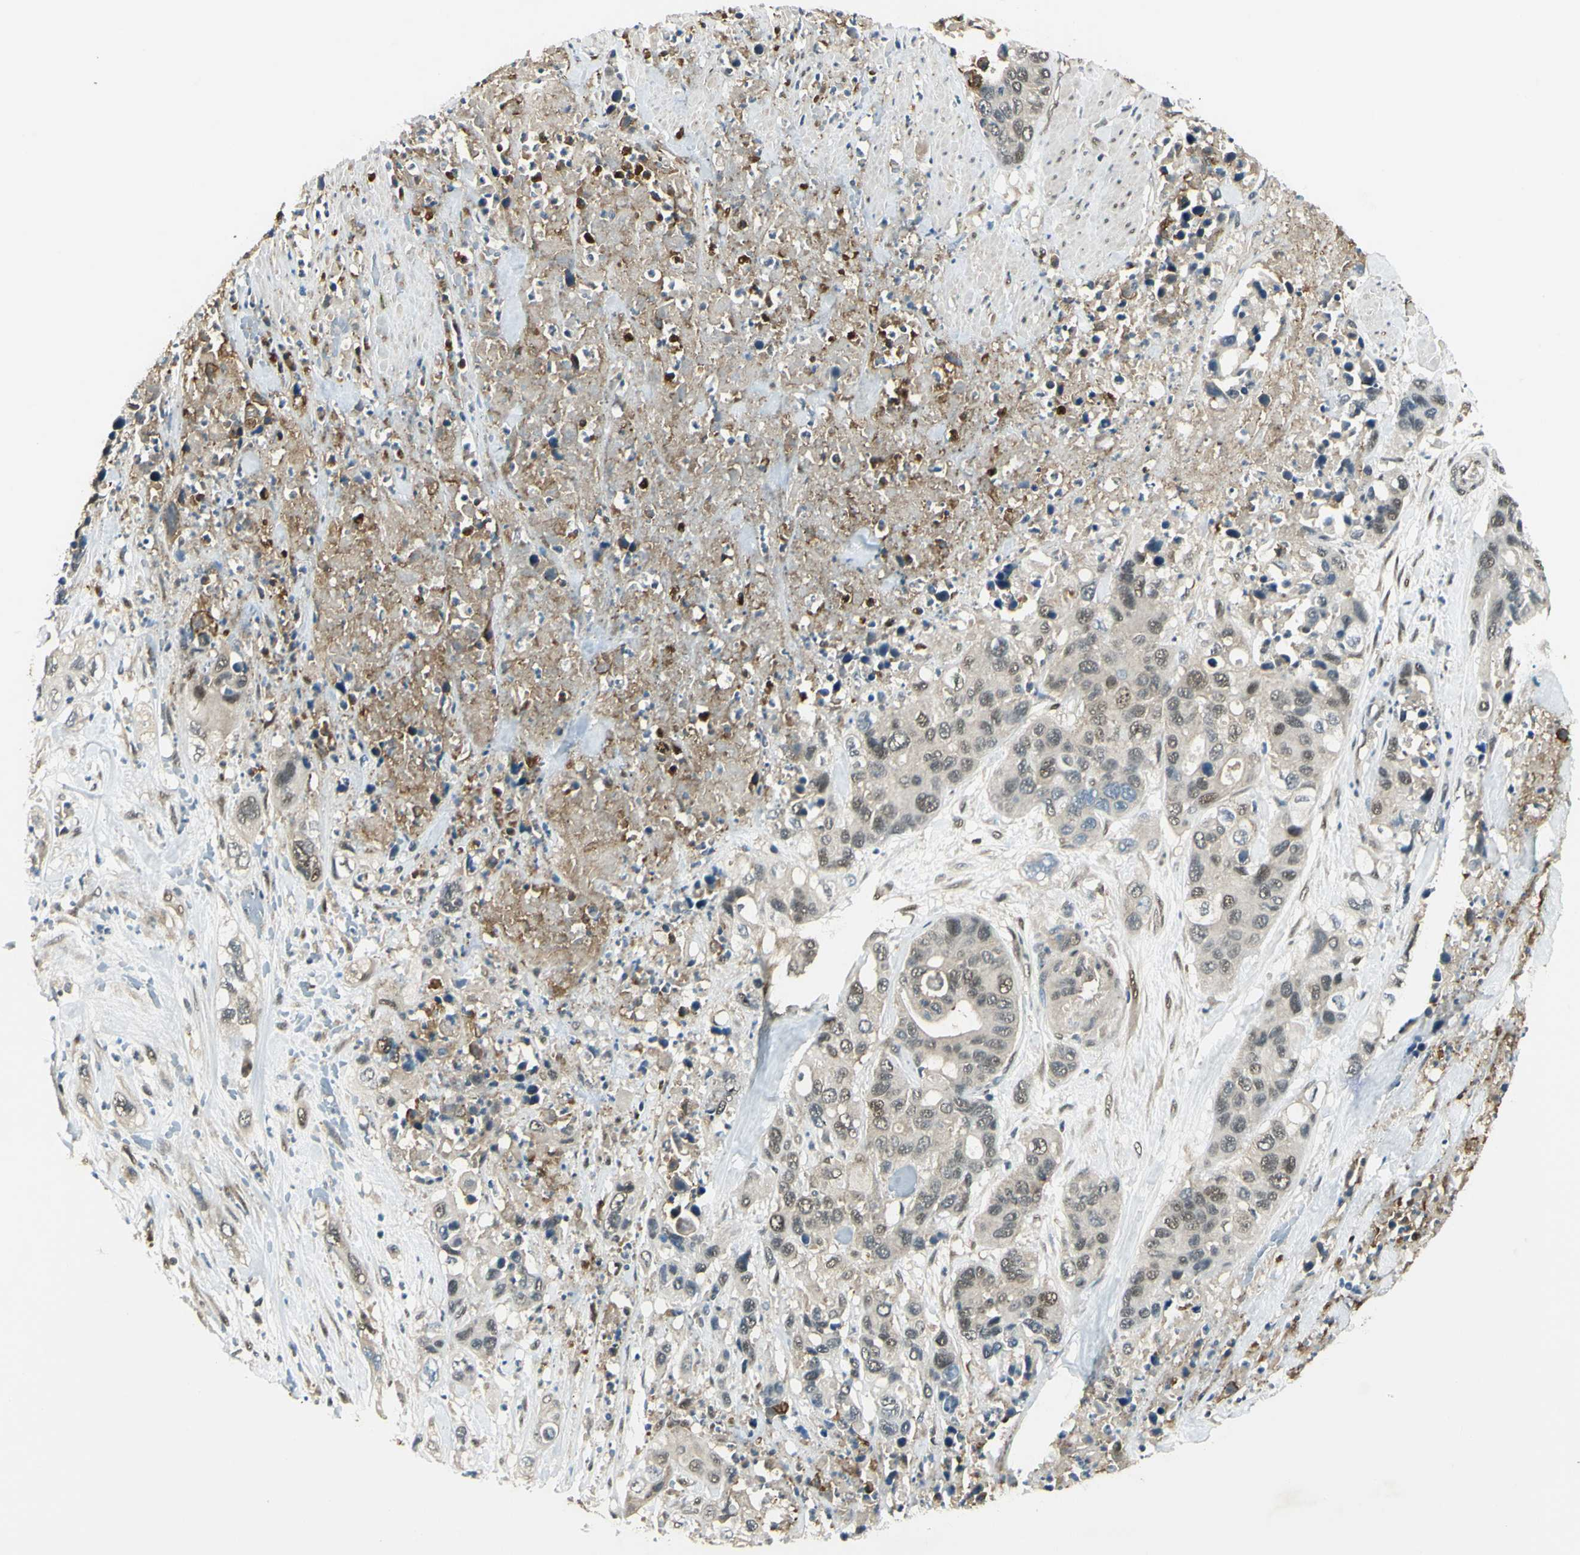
{"staining": {"intensity": "weak", "quantity": "25%-75%", "location": "cytoplasmic/membranous"}, "tissue": "pancreatic cancer", "cell_type": "Tumor cells", "image_type": "cancer", "snomed": [{"axis": "morphology", "description": "Adenocarcinoma, NOS"}, {"axis": "topography", "description": "Pancreas"}], "caption": "A histopathology image of pancreatic cancer (adenocarcinoma) stained for a protein demonstrates weak cytoplasmic/membranous brown staining in tumor cells.", "gene": "PSMD5", "patient": {"sex": "female", "age": 71}}